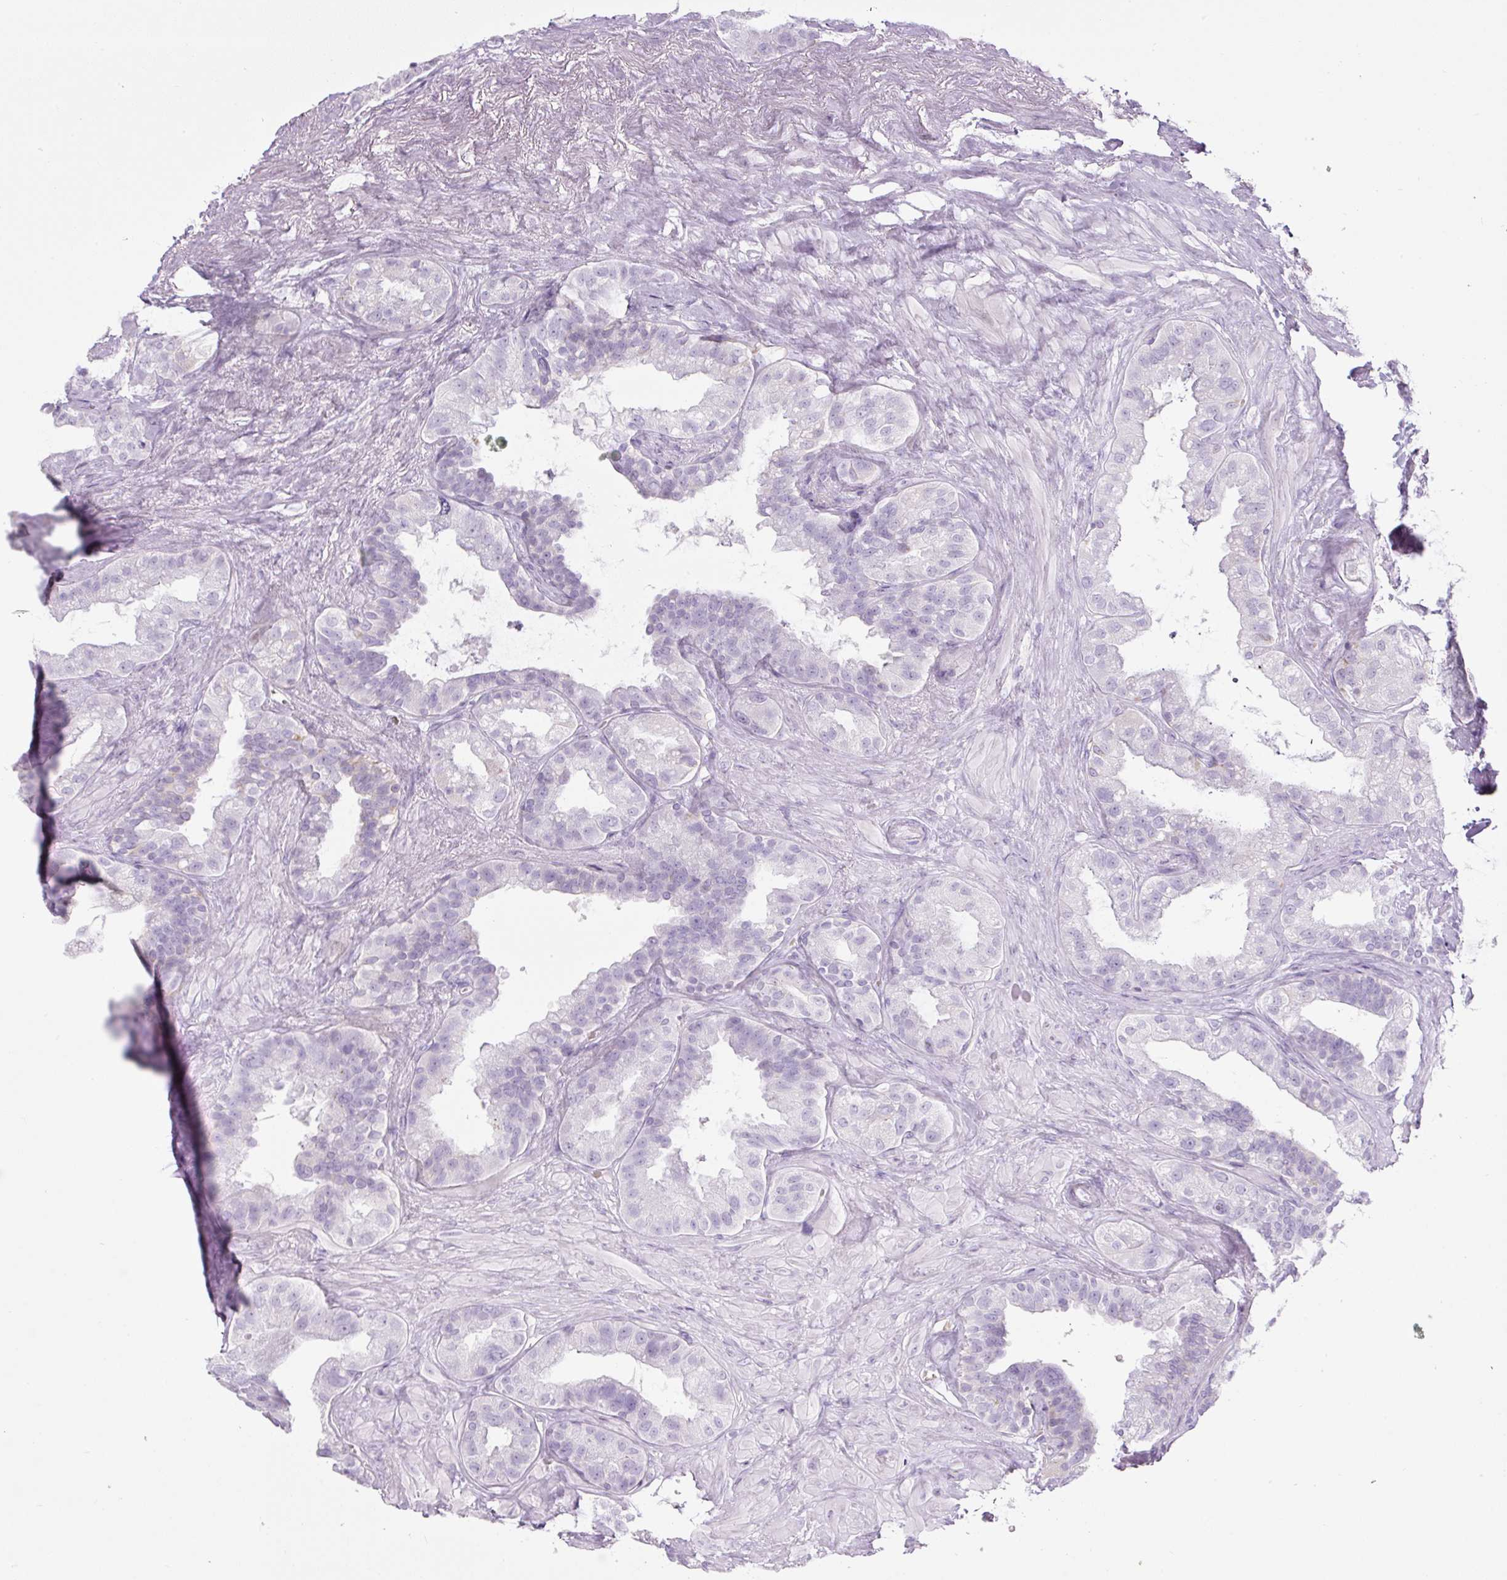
{"staining": {"intensity": "negative", "quantity": "none", "location": "none"}, "tissue": "seminal vesicle", "cell_type": "Glandular cells", "image_type": "normal", "snomed": [{"axis": "morphology", "description": "Normal tissue, NOS"}, {"axis": "topography", "description": "Seminal veicle"}, {"axis": "topography", "description": "Peripheral nerve tissue"}], "caption": "Histopathology image shows no protein positivity in glandular cells of normal seminal vesicle. The staining was performed using DAB to visualize the protein expression in brown, while the nuclei were stained in blue with hematoxylin (Magnification: 20x).", "gene": "FGFBP3", "patient": {"sex": "male", "age": 76}}